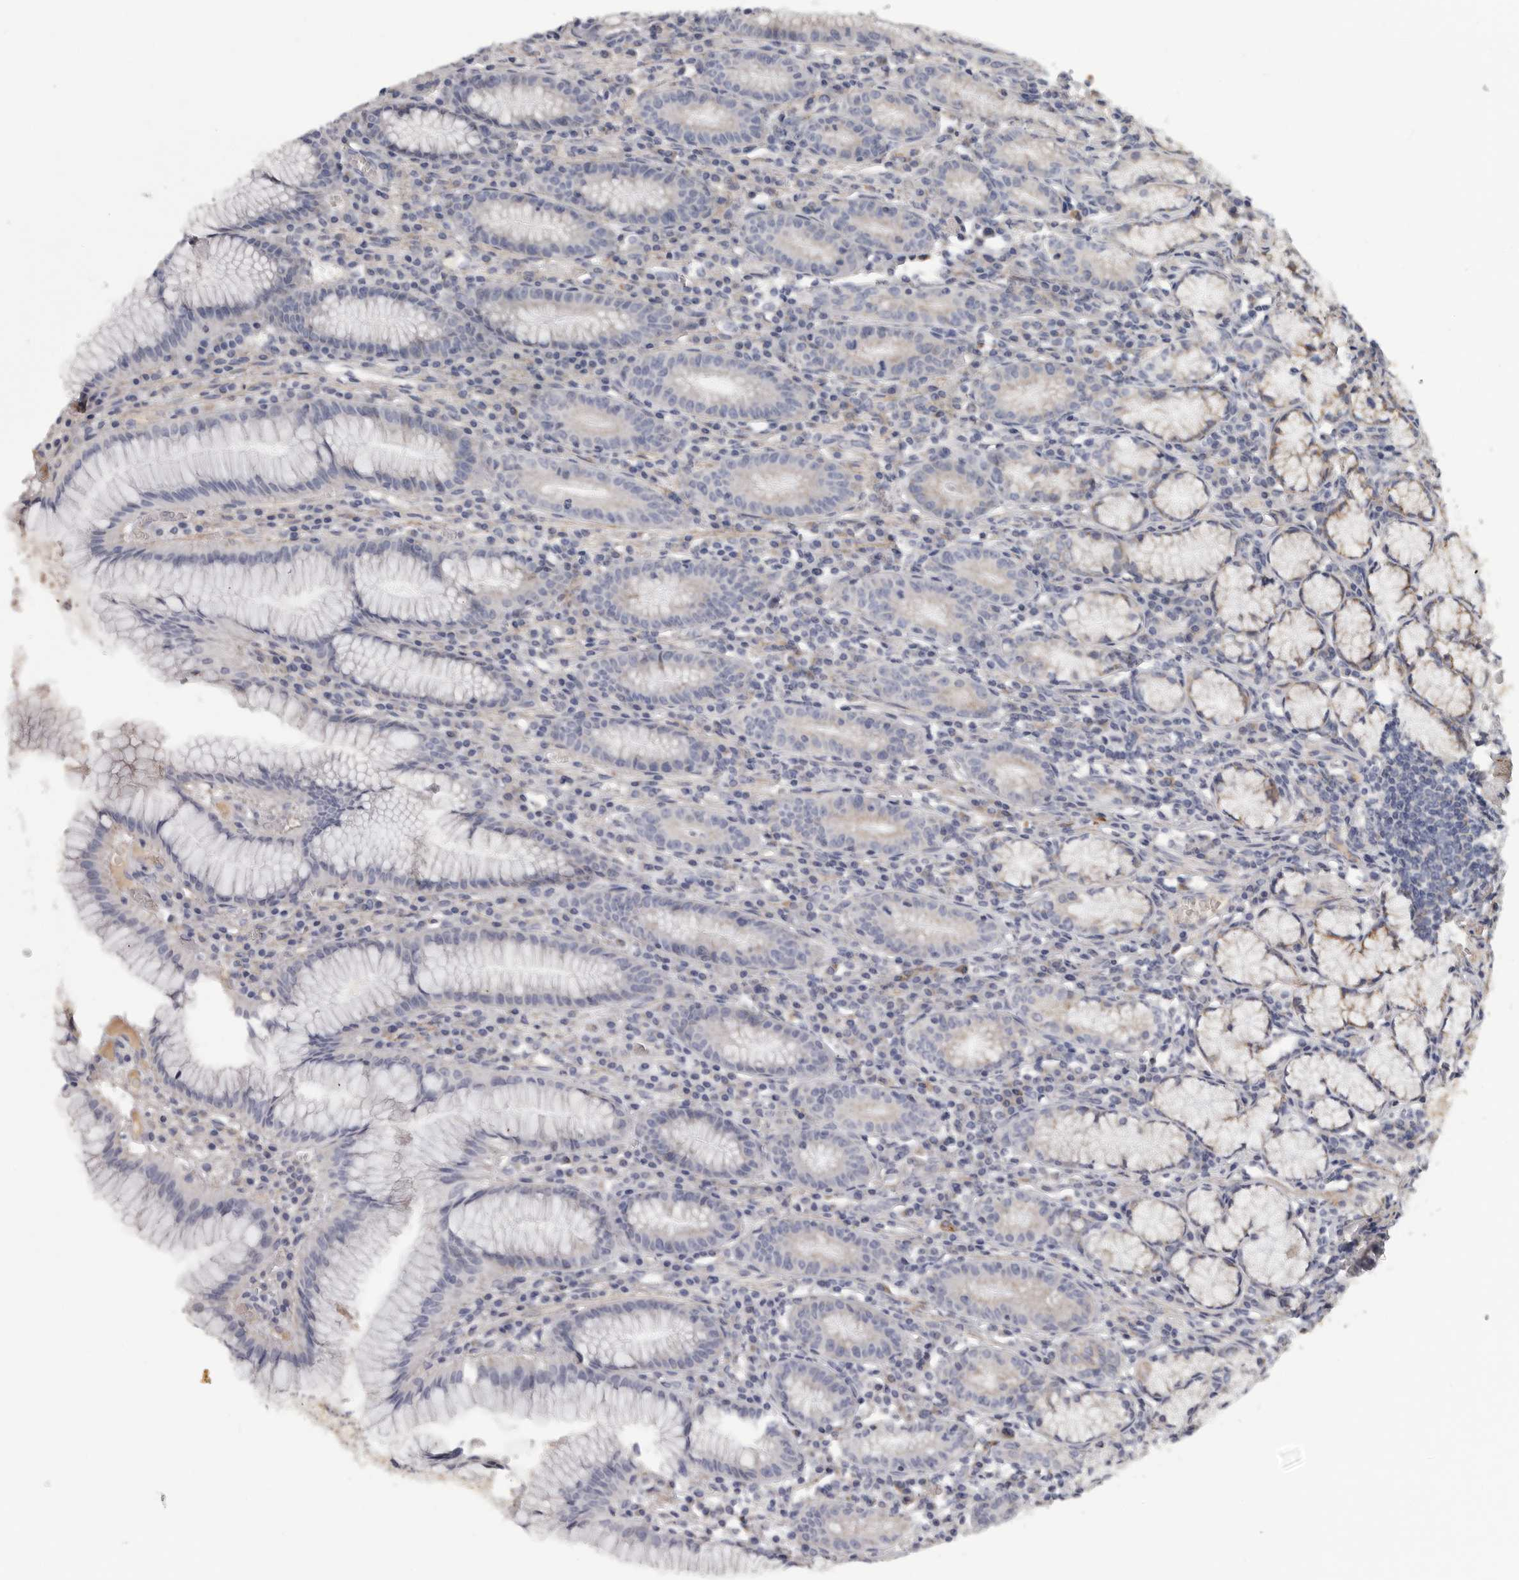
{"staining": {"intensity": "negative", "quantity": "none", "location": "none"}, "tissue": "stomach", "cell_type": "Glandular cells", "image_type": "normal", "snomed": [{"axis": "morphology", "description": "Normal tissue, NOS"}, {"axis": "topography", "description": "Stomach"}], "caption": "The photomicrograph demonstrates no staining of glandular cells in benign stomach.", "gene": "SDC3", "patient": {"sex": "male", "age": 55}}